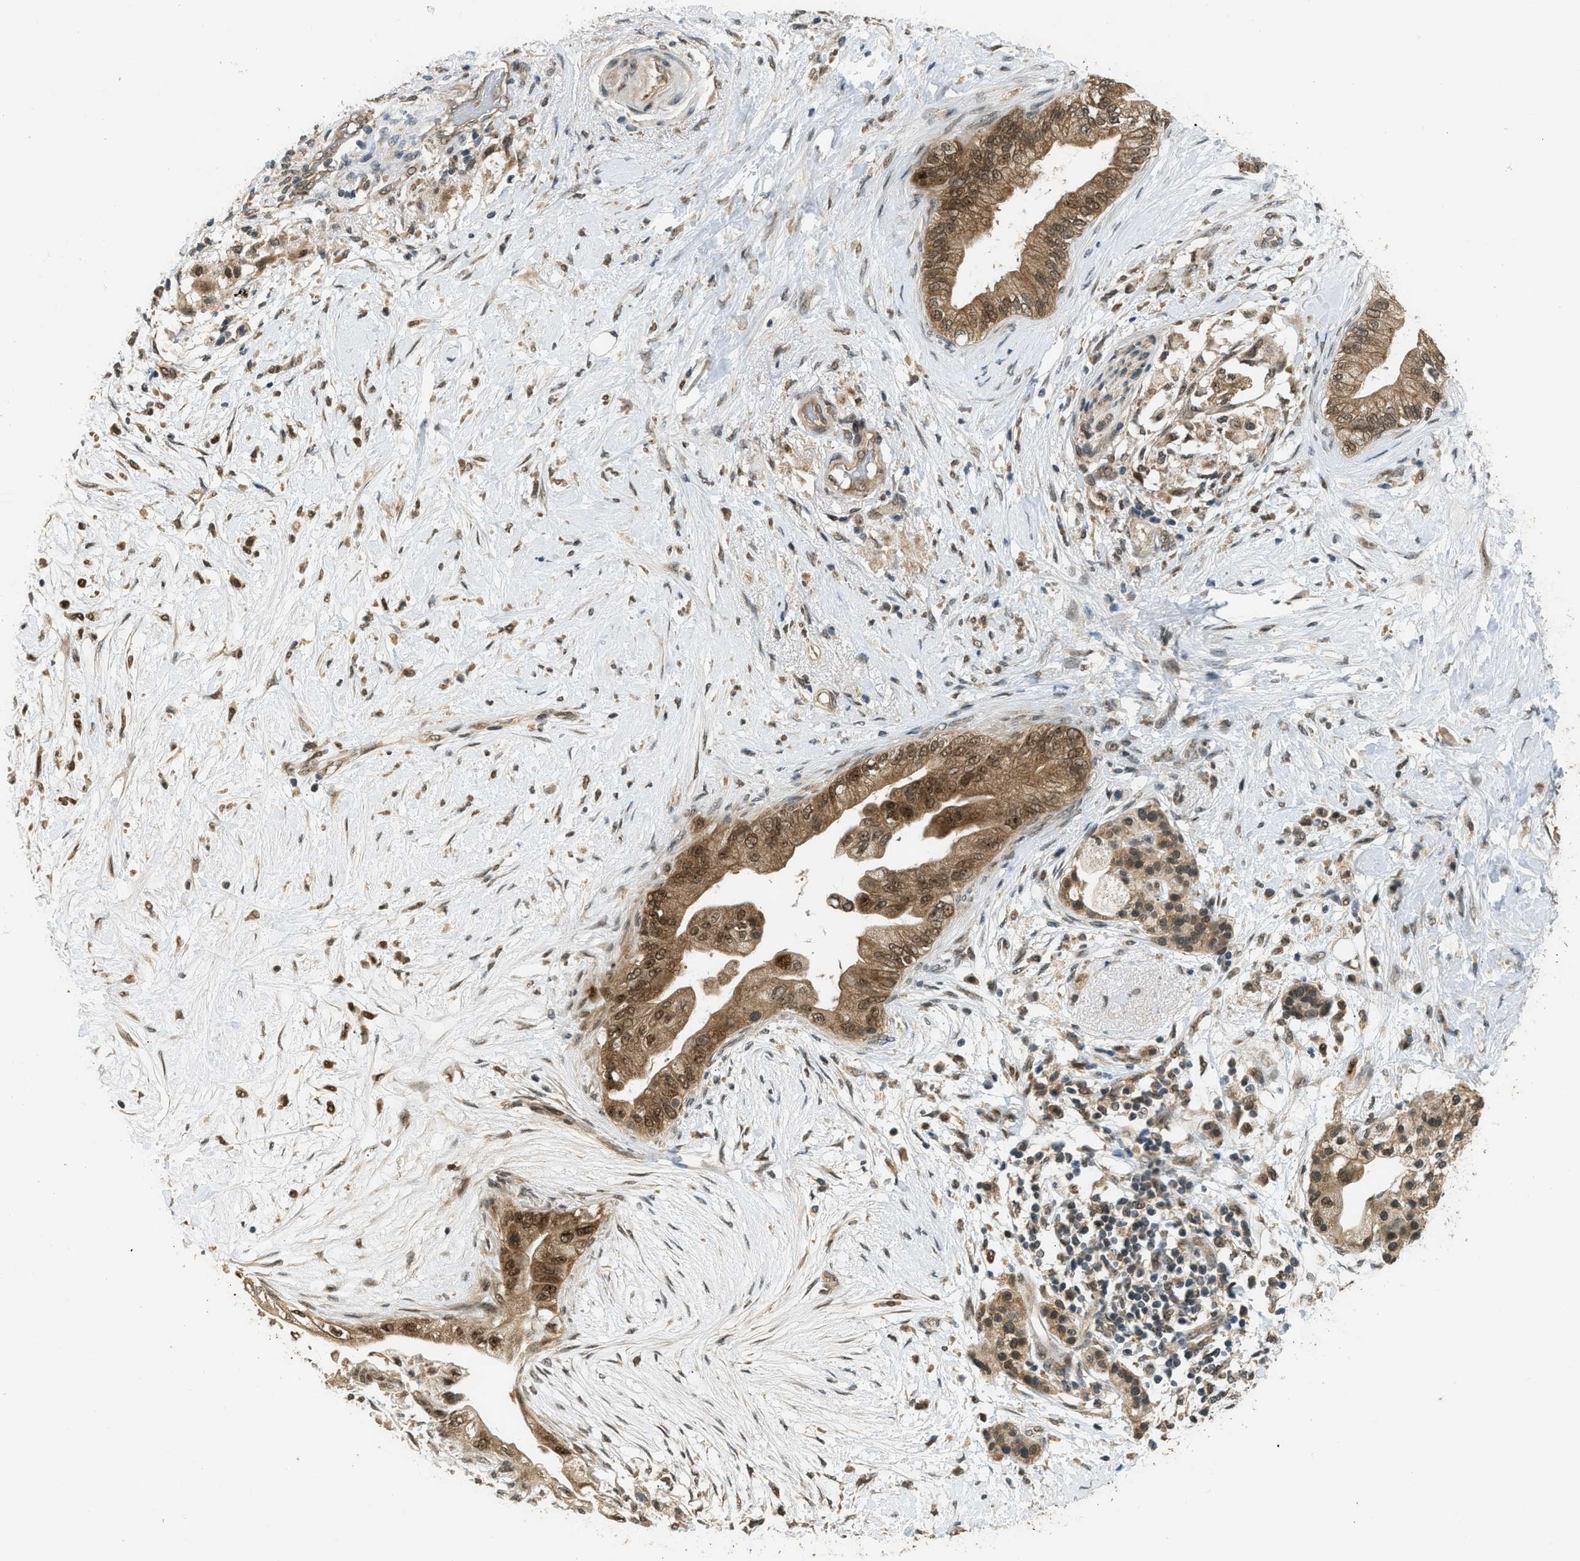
{"staining": {"intensity": "moderate", "quantity": ">75%", "location": "cytoplasmic/membranous,nuclear"}, "tissue": "pancreatic cancer", "cell_type": "Tumor cells", "image_type": "cancer", "snomed": [{"axis": "morphology", "description": "Normal tissue, NOS"}, {"axis": "morphology", "description": "Adenocarcinoma, NOS"}, {"axis": "topography", "description": "Pancreas"}, {"axis": "topography", "description": "Duodenum"}], "caption": "Immunohistochemical staining of pancreatic adenocarcinoma shows medium levels of moderate cytoplasmic/membranous and nuclear protein staining in about >75% of tumor cells.", "gene": "GET1", "patient": {"sex": "female", "age": 60}}